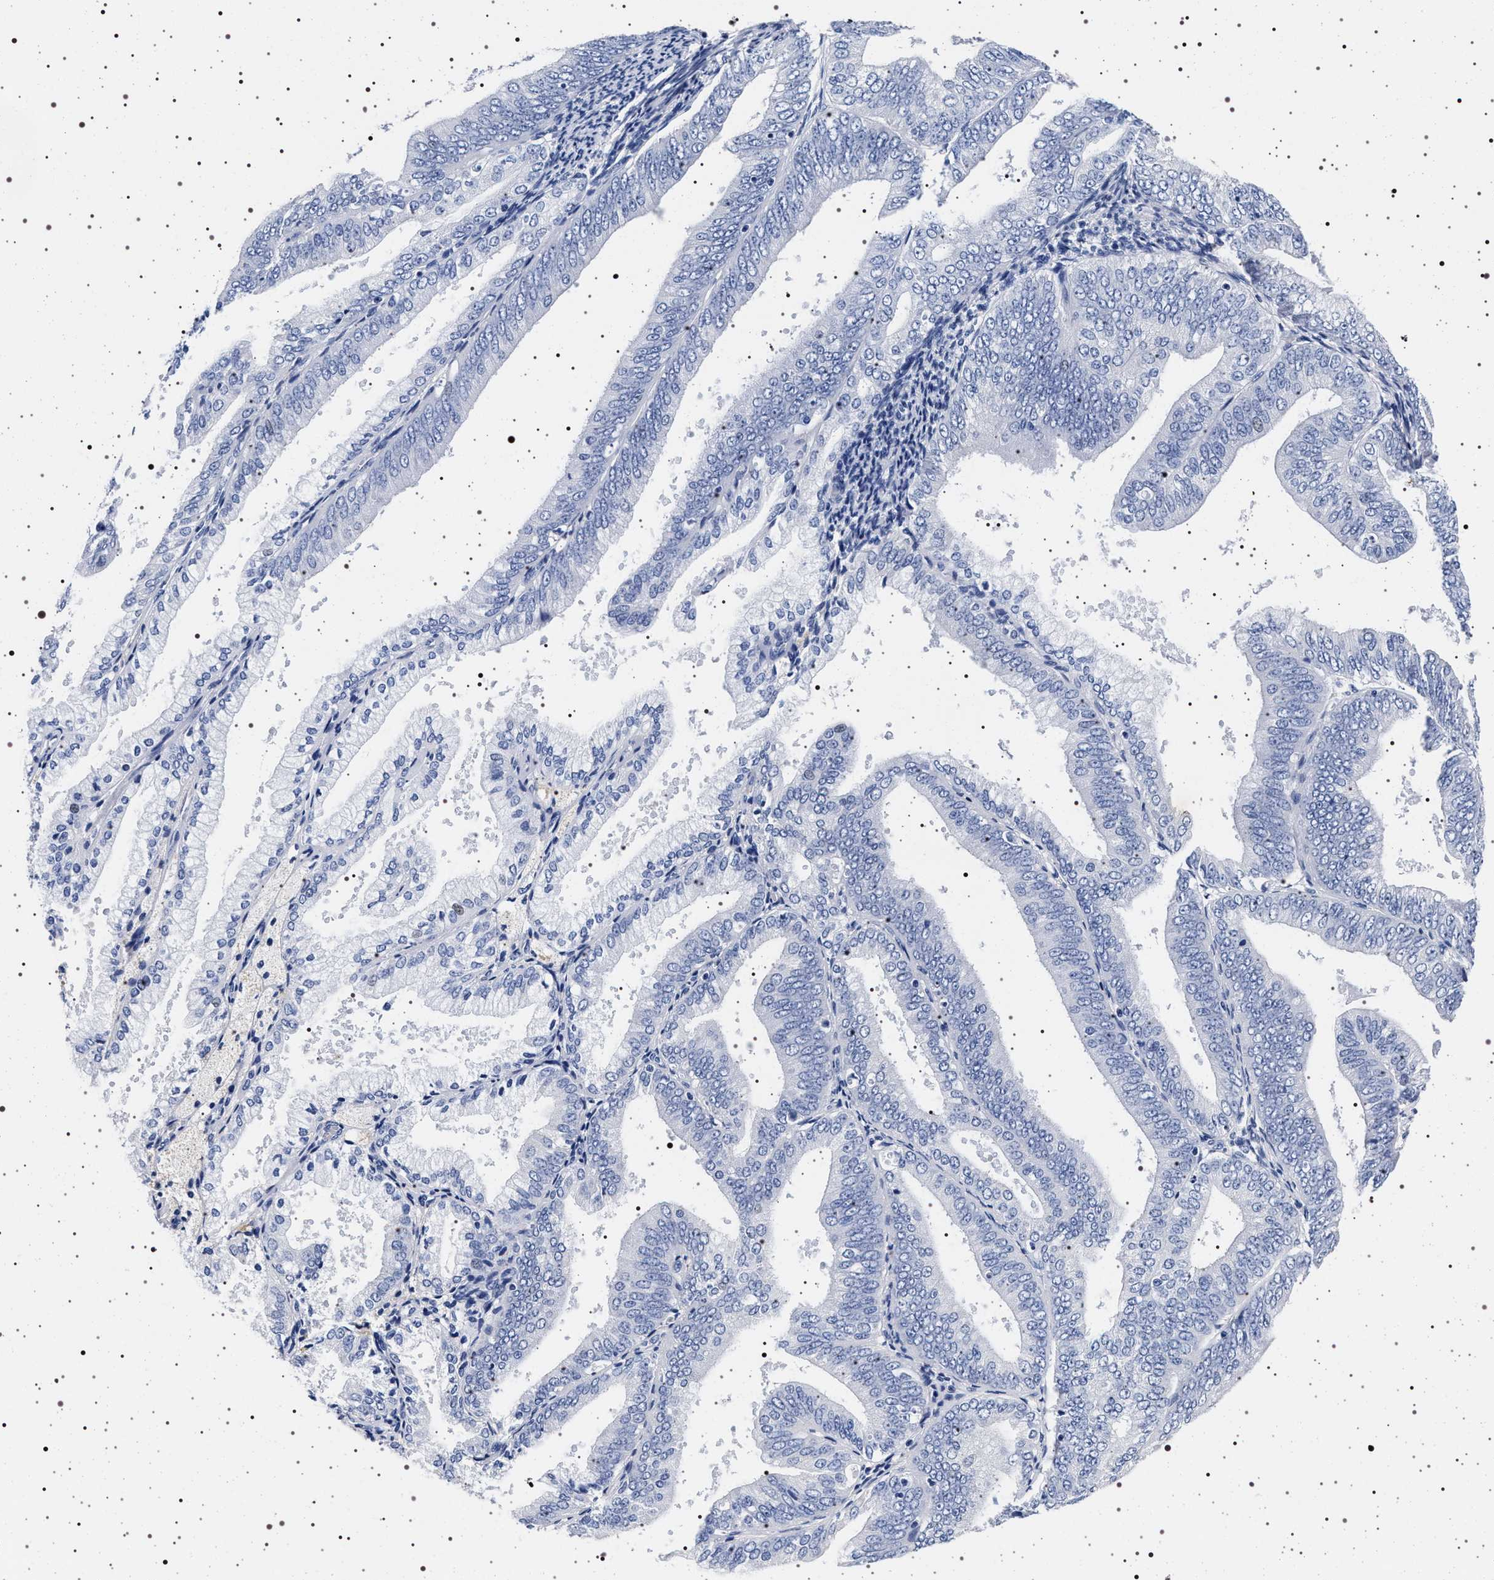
{"staining": {"intensity": "negative", "quantity": "none", "location": "none"}, "tissue": "endometrial cancer", "cell_type": "Tumor cells", "image_type": "cancer", "snomed": [{"axis": "morphology", "description": "Adenocarcinoma, NOS"}, {"axis": "topography", "description": "Endometrium"}], "caption": "Endometrial cancer was stained to show a protein in brown. There is no significant positivity in tumor cells.", "gene": "MAPK10", "patient": {"sex": "female", "age": 63}}